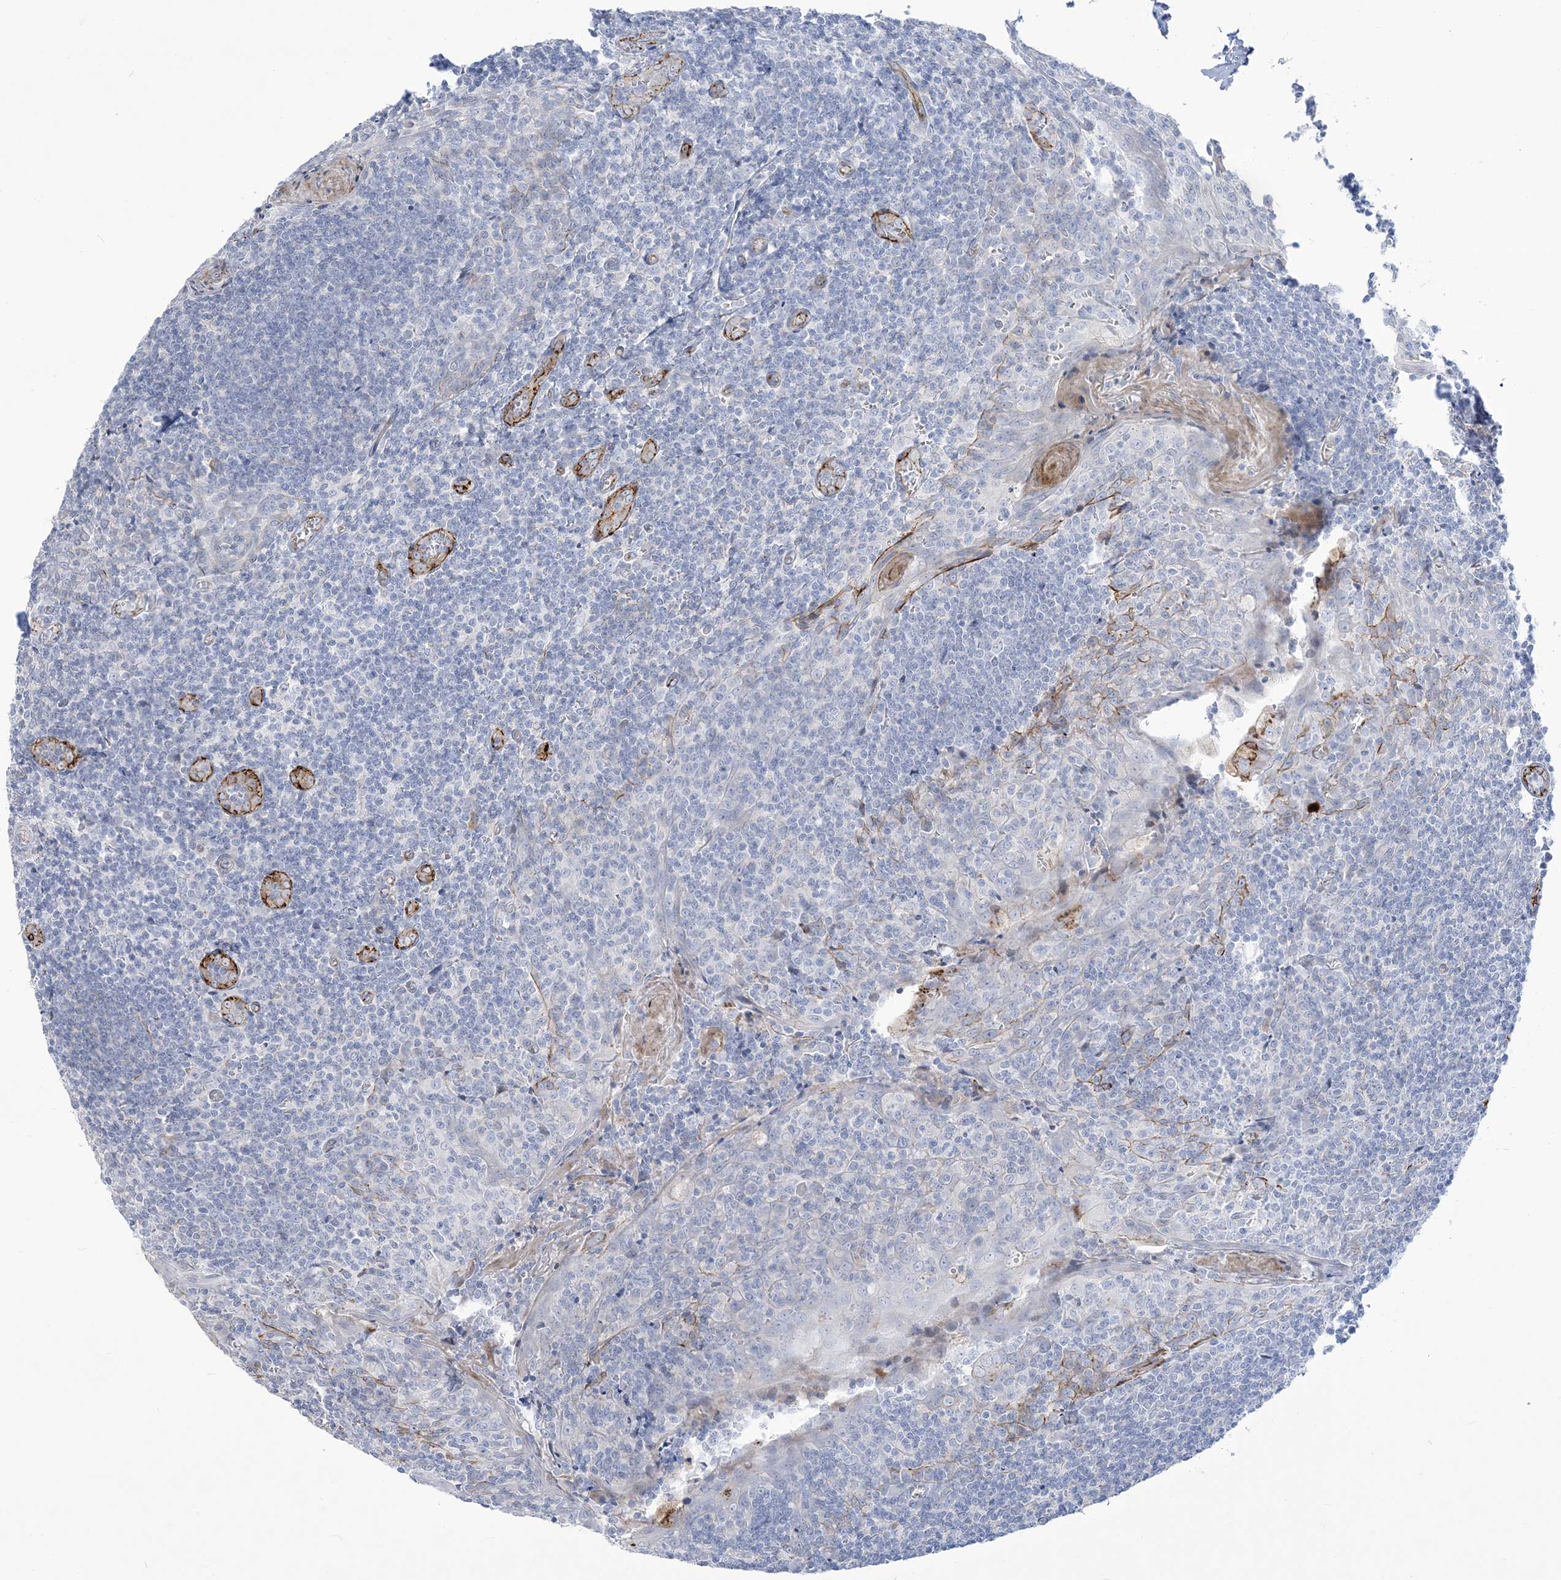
{"staining": {"intensity": "negative", "quantity": "none", "location": "none"}, "tissue": "tonsil", "cell_type": "Germinal center cells", "image_type": "normal", "snomed": [{"axis": "morphology", "description": "Normal tissue, NOS"}, {"axis": "topography", "description": "Tonsil"}], "caption": "Human tonsil stained for a protein using immunohistochemistry (IHC) displays no expression in germinal center cells.", "gene": "B3GNT7", "patient": {"sex": "male", "age": 27}}